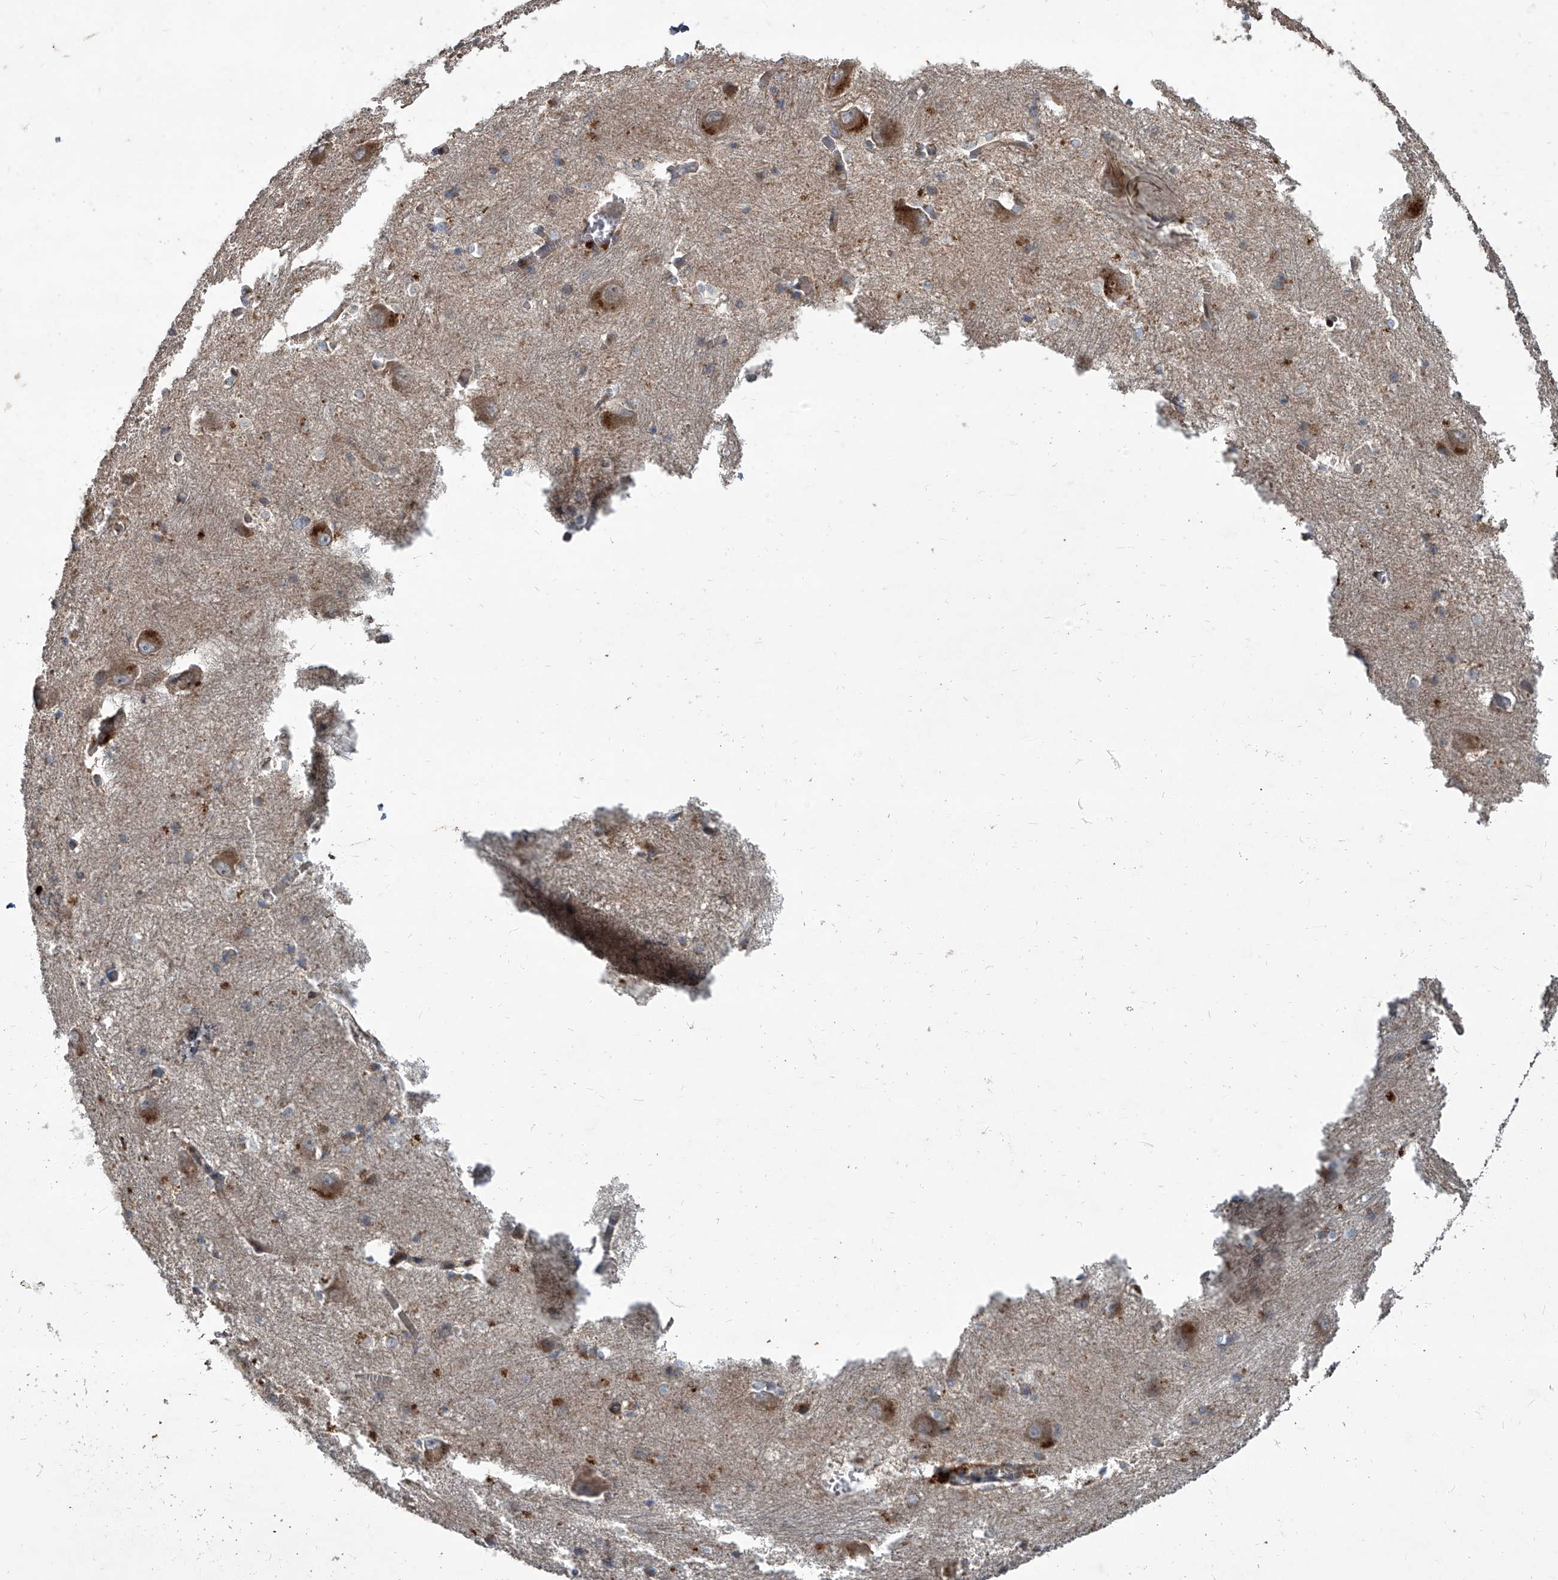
{"staining": {"intensity": "moderate", "quantity": "<25%", "location": "cytoplasmic/membranous"}, "tissue": "caudate", "cell_type": "Glial cells", "image_type": "normal", "snomed": [{"axis": "morphology", "description": "Normal tissue, NOS"}, {"axis": "topography", "description": "Lateral ventricle wall"}], "caption": "Glial cells reveal low levels of moderate cytoplasmic/membranous positivity in approximately <25% of cells in benign human caudate. (brown staining indicates protein expression, while blue staining denotes nuclei).", "gene": "EVA1C", "patient": {"sex": "male", "age": 37}}